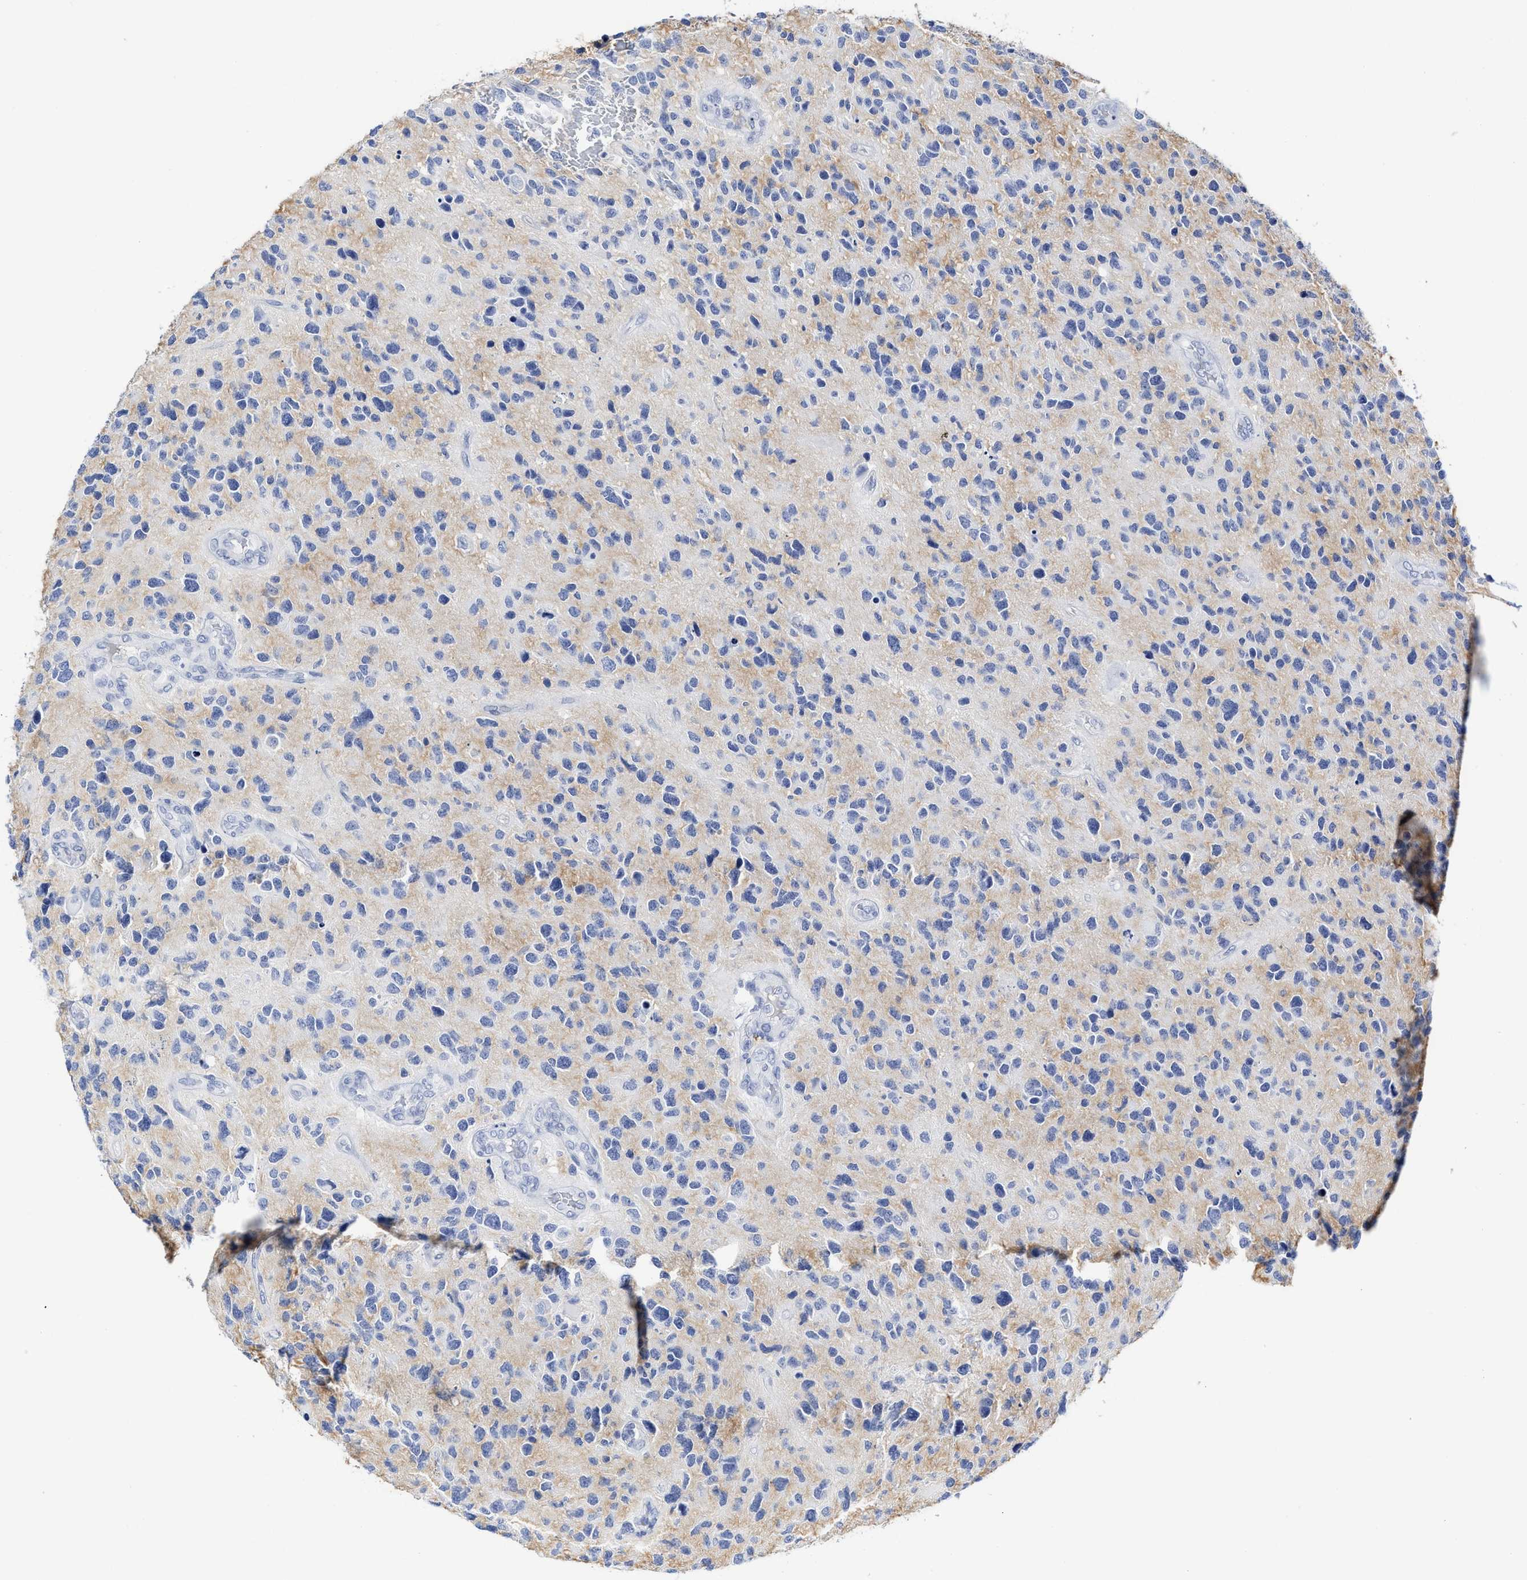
{"staining": {"intensity": "weak", "quantity": "<25%", "location": "cytoplasmic/membranous"}, "tissue": "glioma", "cell_type": "Tumor cells", "image_type": "cancer", "snomed": [{"axis": "morphology", "description": "Glioma, malignant, High grade"}, {"axis": "topography", "description": "Brain"}], "caption": "An immunohistochemistry (IHC) histopathology image of glioma is shown. There is no staining in tumor cells of glioma.", "gene": "C2", "patient": {"sex": "female", "age": 58}}